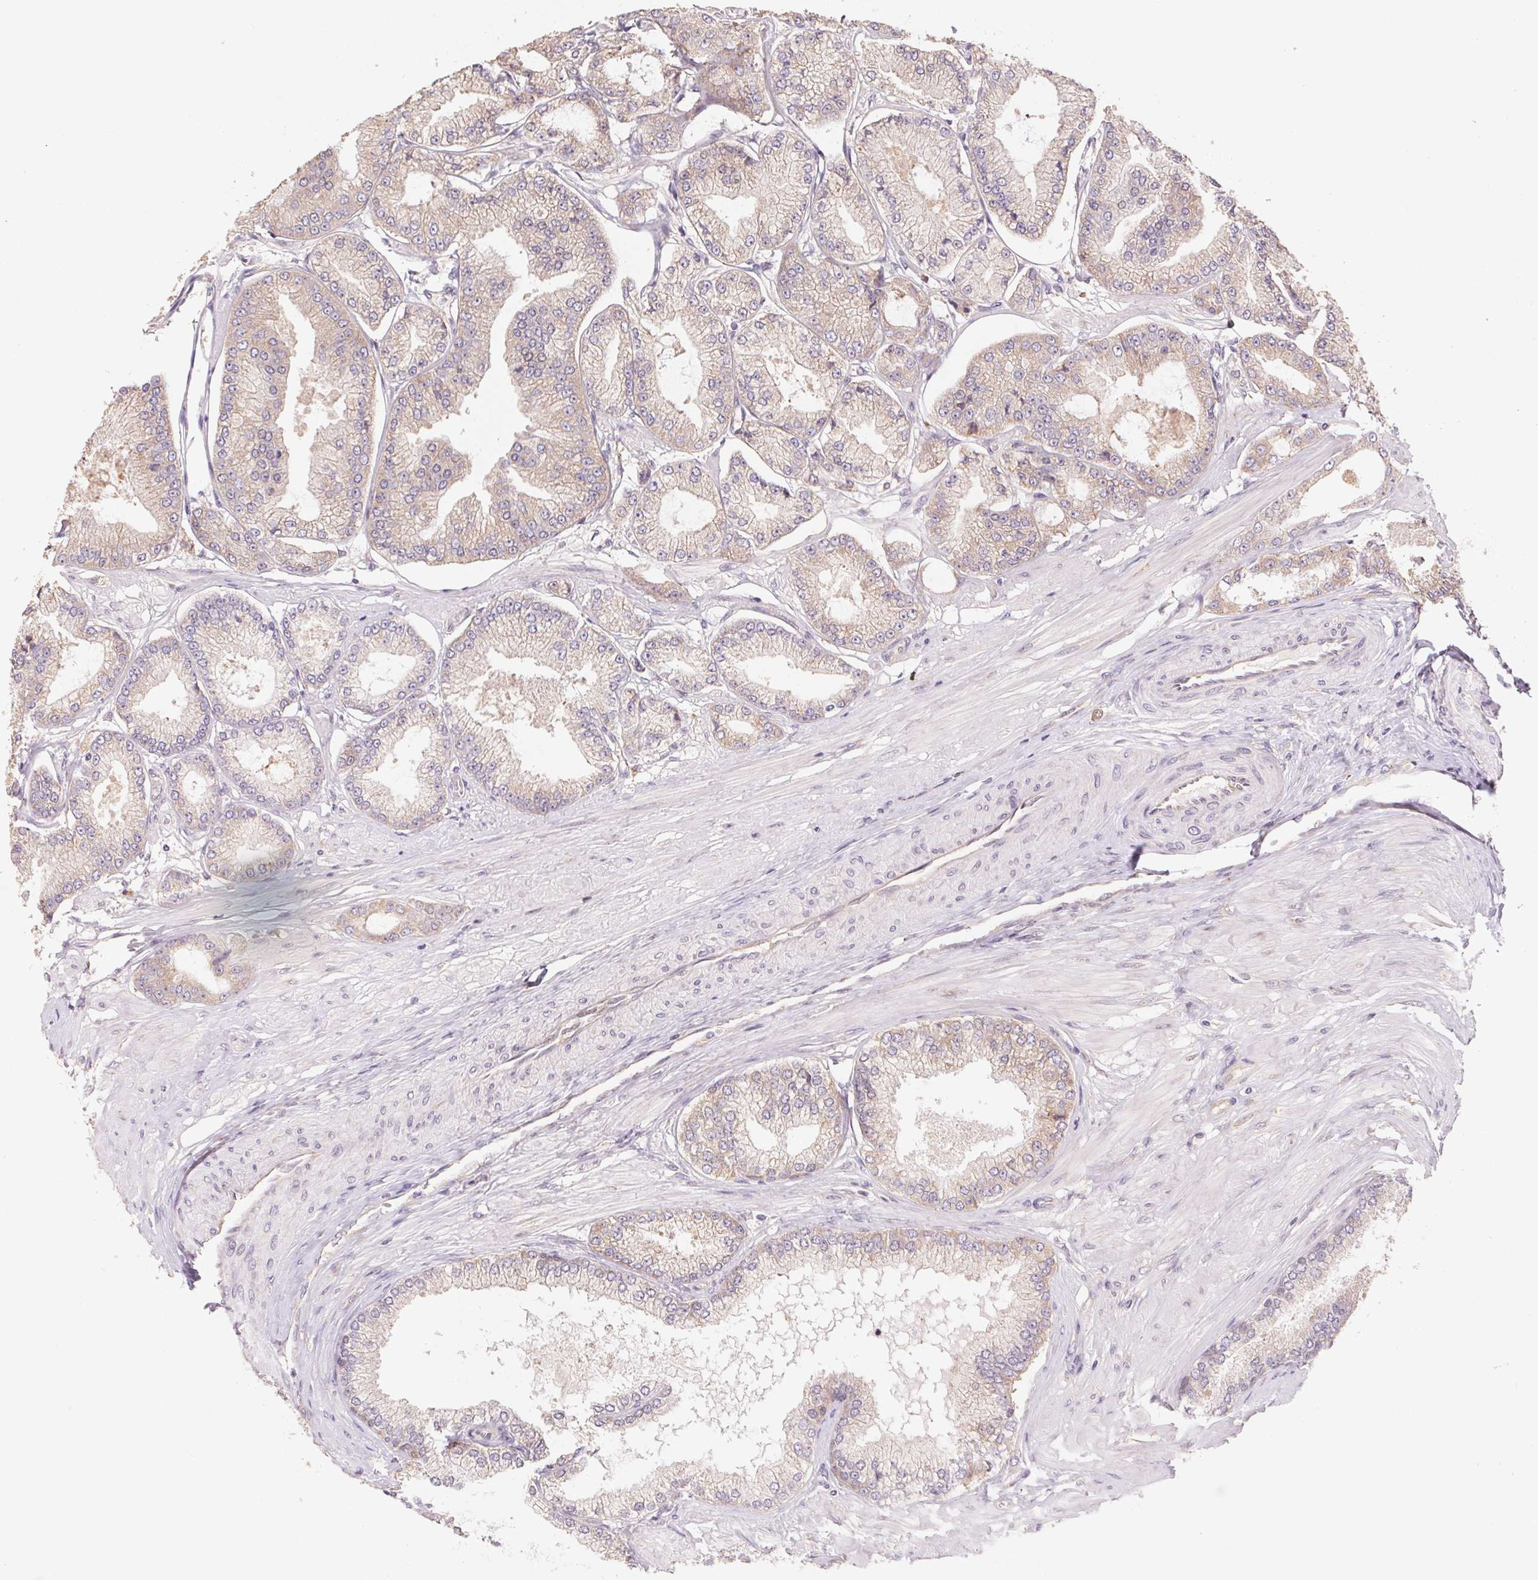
{"staining": {"intensity": "weak", "quantity": "25%-75%", "location": "cytoplasmic/membranous"}, "tissue": "prostate cancer", "cell_type": "Tumor cells", "image_type": "cancer", "snomed": [{"axis": "morphology", "description": "Adenocarcinoma, Low grade"}, {"axis": "topography", "description": "Prostate"}], "caption": "High-magnification brightfield microscopy of prostate adenocarcinoma (low-grade) stained with DAB (brown) and counterstained with hematoxylin (blue). tumor cells exhibit weak cytoplasmic/membranous positivity is identified in about25%-75% of cells.", "gene": "RPL27A", "patient": {"sex": "male", "age": 55}}